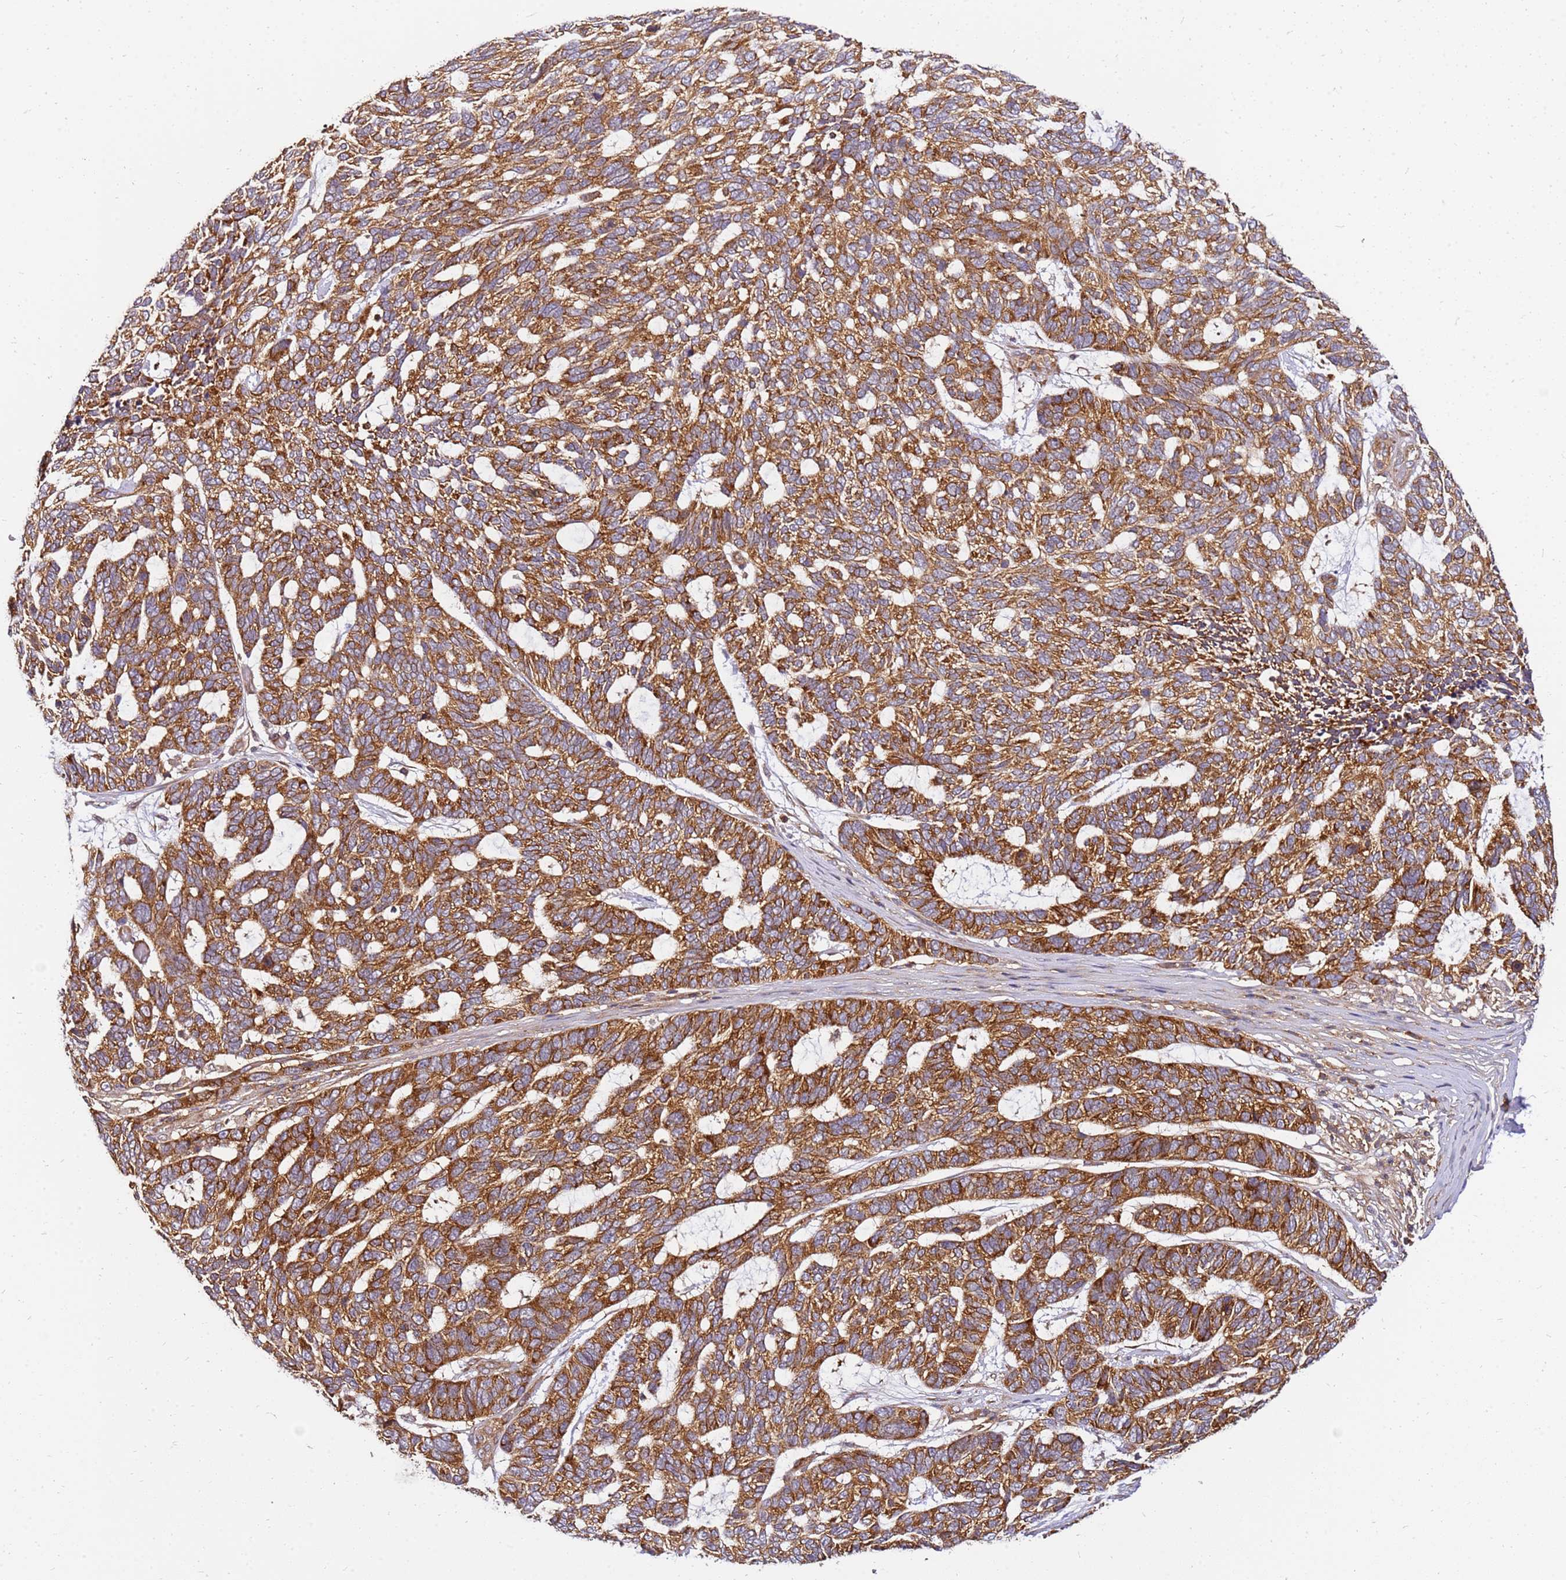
{"staining": {"intensity": "strong", "quantity": ">75%", "location": "cytoplasmic/membranous"}, "tissue": "skin cancer", "cell_type": "Tumor cells", "image_type": "cancer", "snomed": [{"axis": "morphology", "description": "Basal cell carcinoma"}, {"axis": "topography", "description": "Skin"}], "caption": "Skin basal cell carcinoma tissue demonstrates strong cytoplasmic/membranous positivity in approximately >75% of tumor cells", "gene": "PIH1D1", "patient": {"sex": "female", "age": 65}}